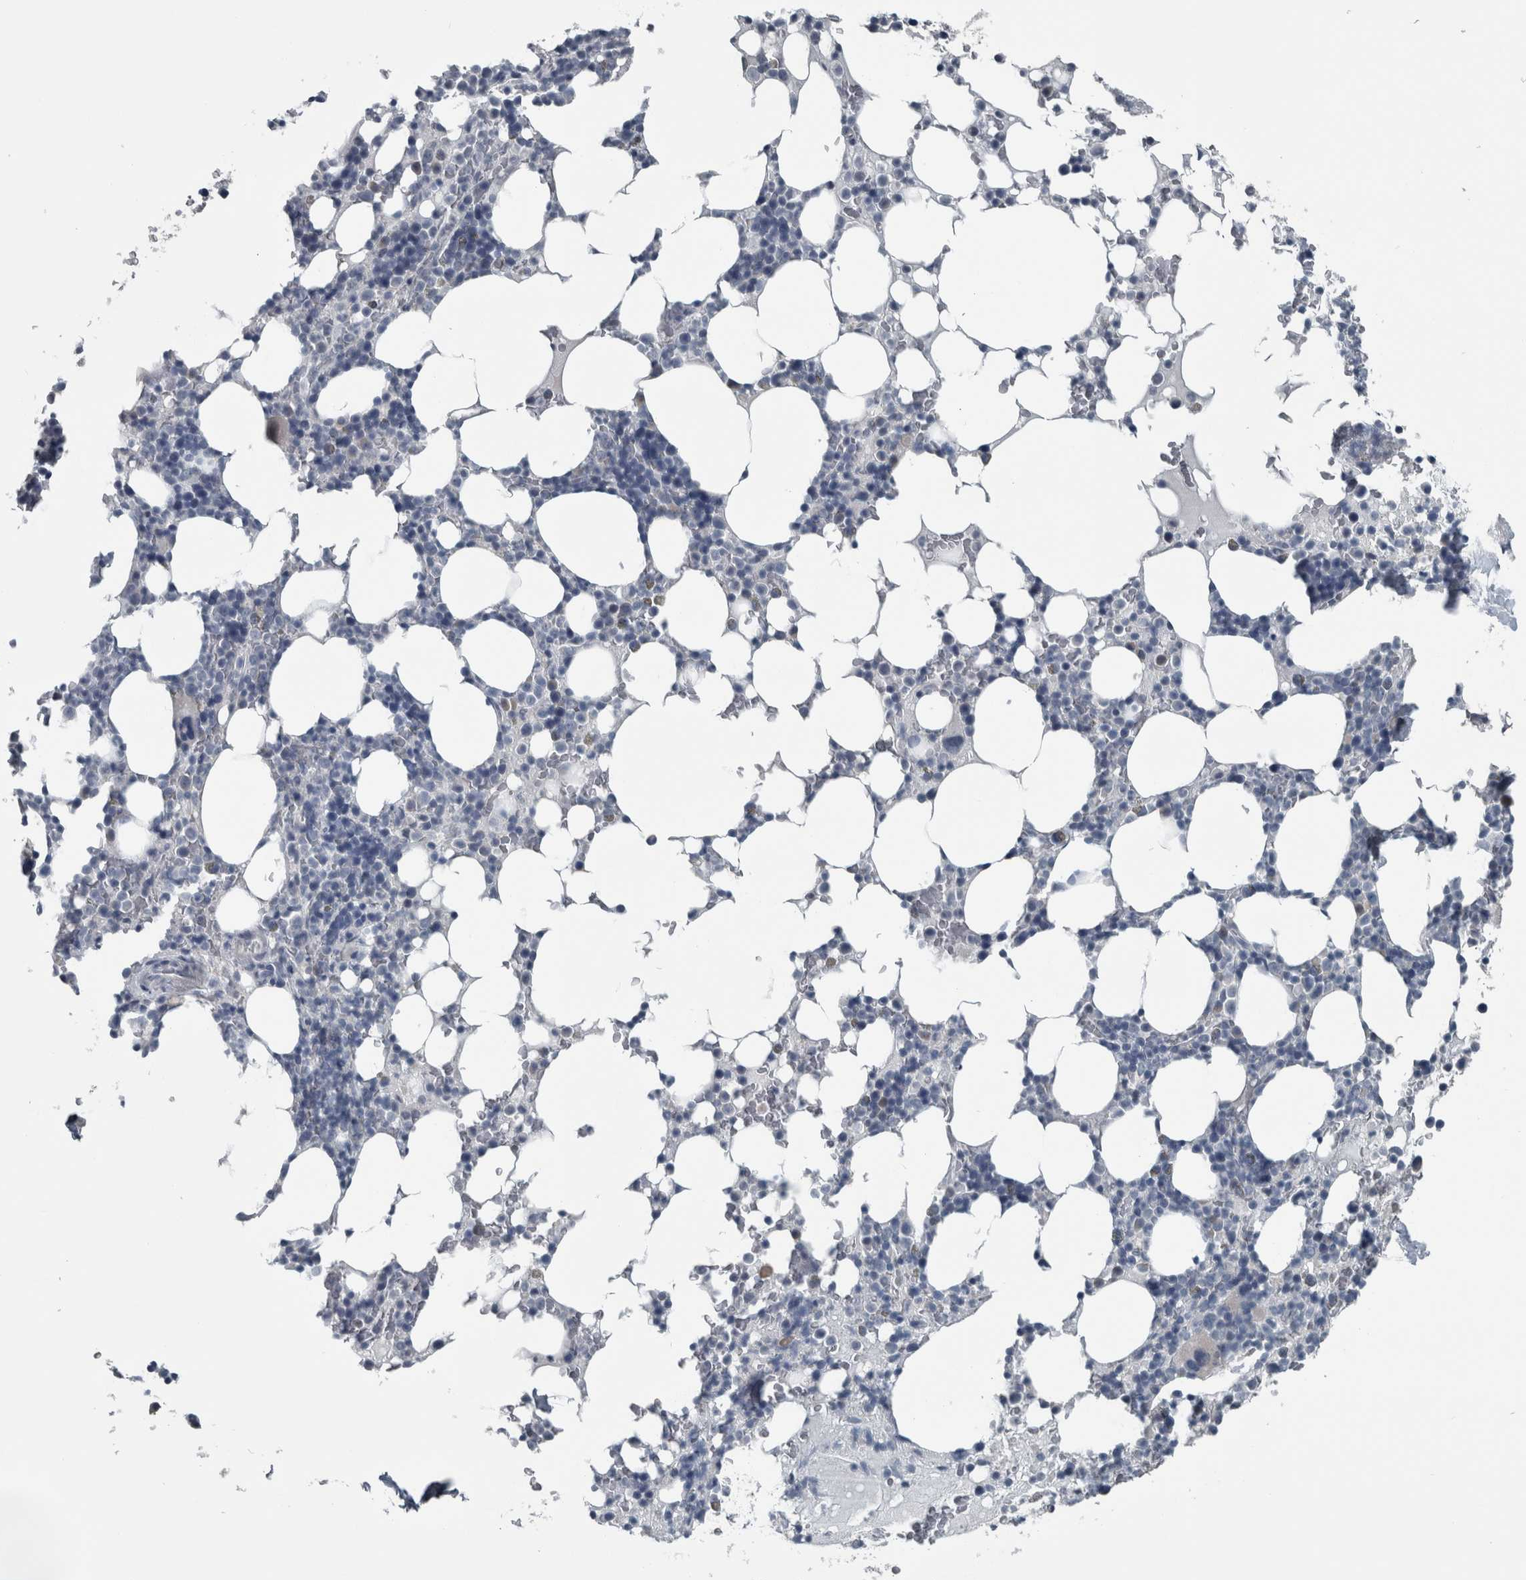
{"staining": {"intensity": "negative", "quantity": "none", "location": "none"}, "tissue": "bone marrow", "cell_type": "Hematopoietic cells", "image_type": "normal", "snomed": [{"axis": "morphology", "description": "Normal tissue, NOS"}, {"axis": "topography", "description": "Bone marrow"}], "caption": "Immunohistochemistry photomicrograph of normal human bone marrow stained for a protein (brown), which exhibits no staining in hematopoietic cells. (Immunohistochemistry (ihc), brightfield microscopy, high magnification).", "gene": "KRT20", "patient": {"sex": "male", "age": 58}}